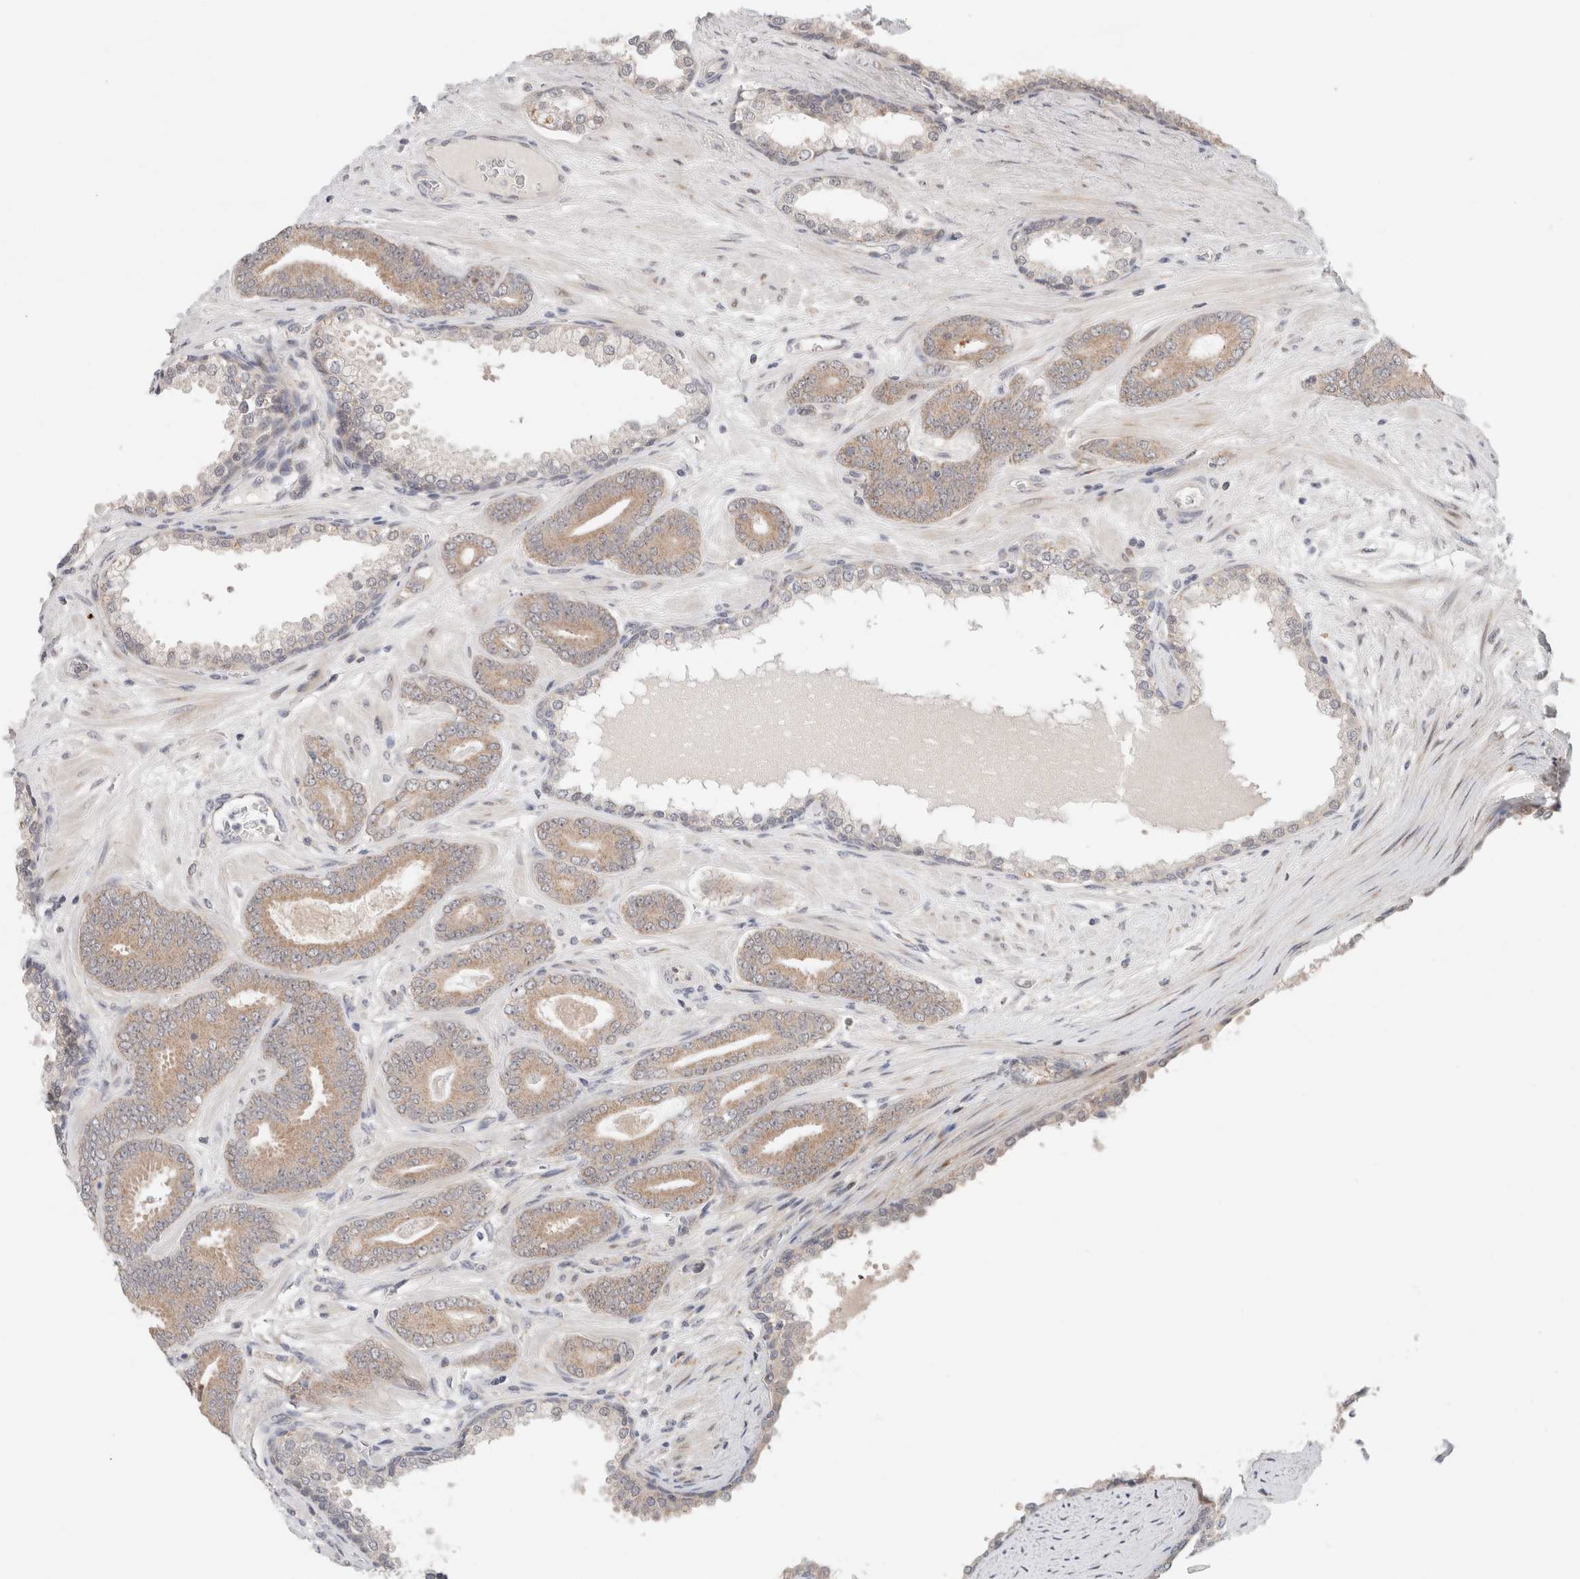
{"staining": {"intensity": "weak", "quantity": ">75%", "location": "cytoplasmic/membranous"}, "tissue": "prostate cancer", "cell_type": "Tumor cells", "image_type": "cancer", "snomed": [{"axis": "morphology", "description": "Adenocarcinoma, Low grade"}, {"axis": "topography", "description": "Prostate"}], "caption": "Immunohistochemistry (IHC) of human adenocarcinoma (low-grade) (prostate) displays low levels of weak cytoplasmic/membranous staining in approximately >75% of tumor cells.", "gene": "ERI3", "patient": {"sex": "male", "age": 62}}